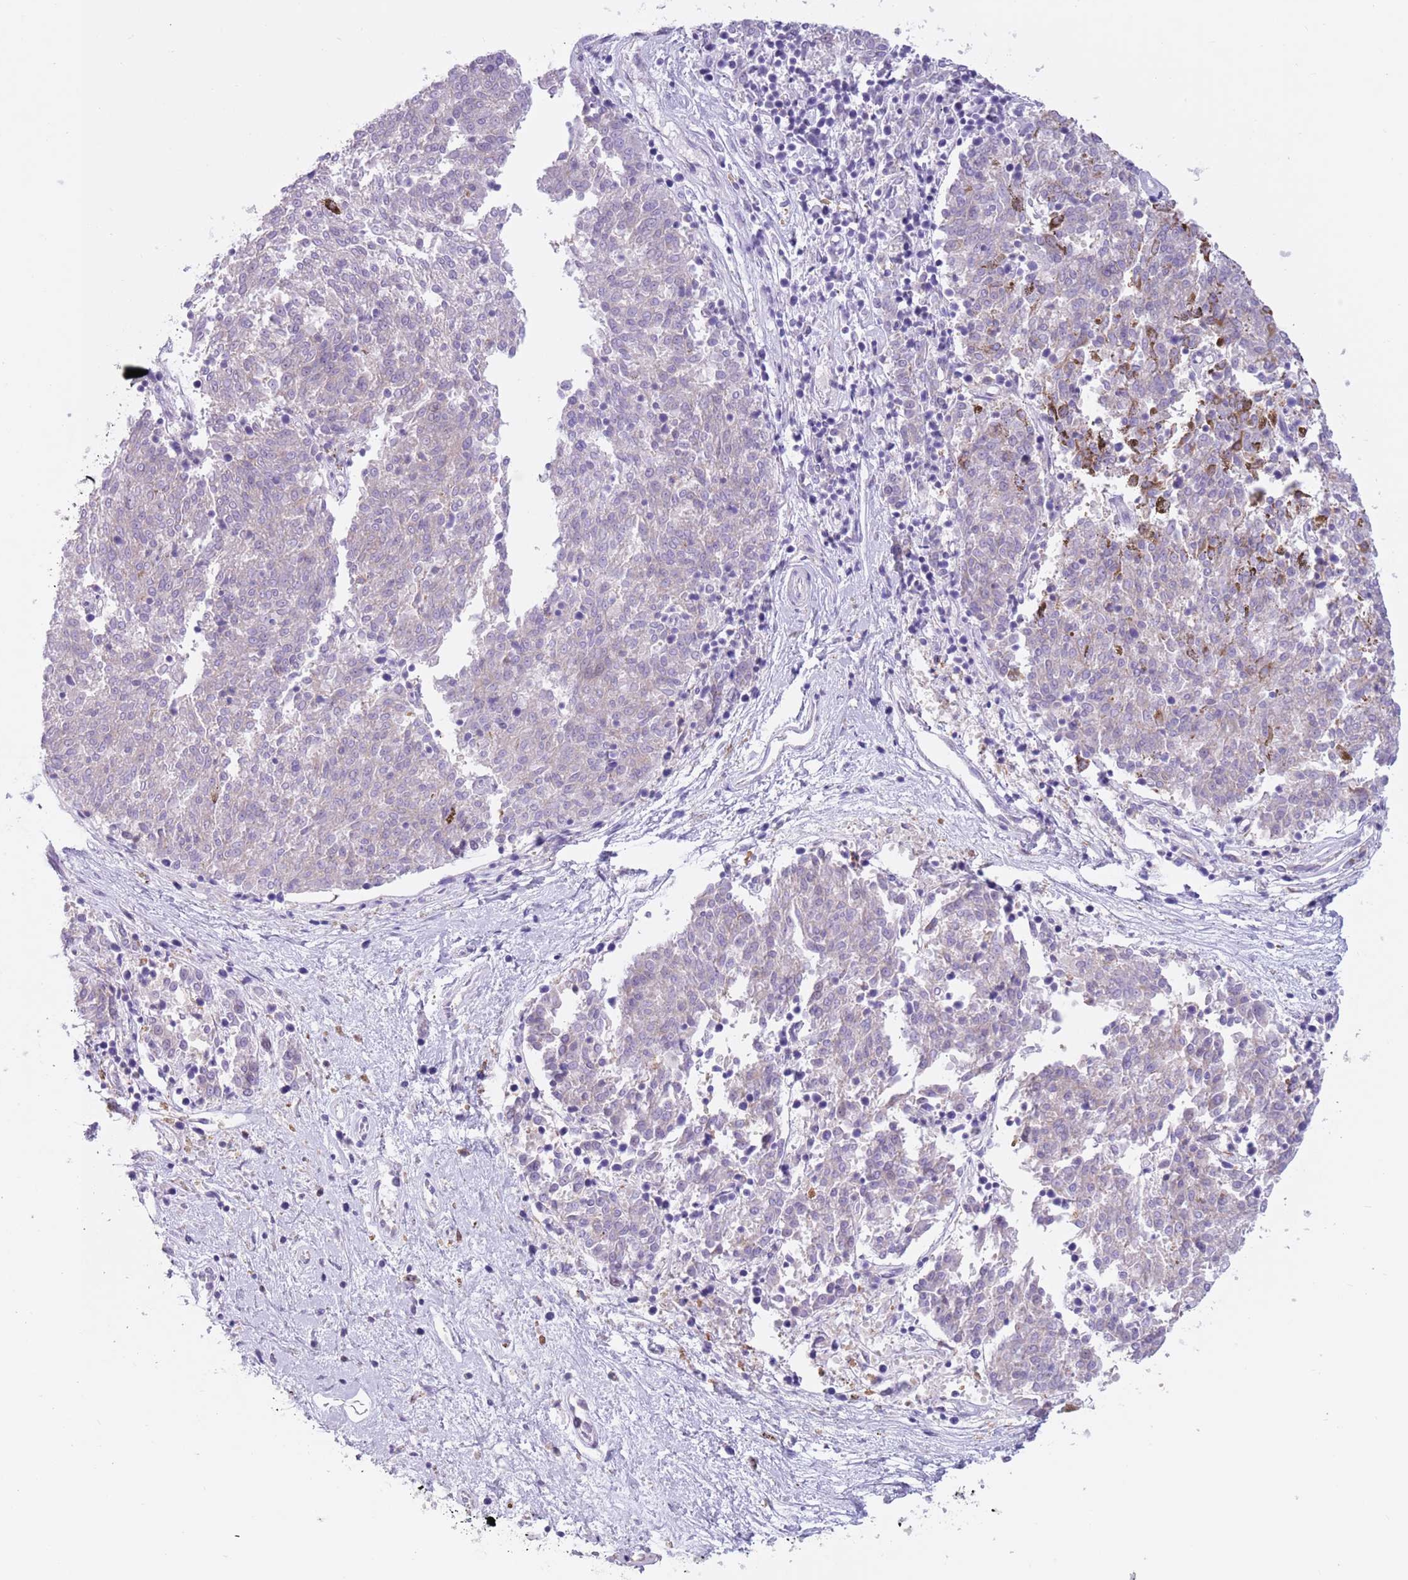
{"staining": {"intensity": "negative", "quantity": "none", "location": "none"}, "tissue": "melanoma", "cell_type": "Tumor cells", "image_type": "cancer", "snomed": [{"axis": "morphology", "description": "Malignant melanoma, NOS"}, {"axis": "topography", "description": "Skin"}], "caption": "An immunohistochemistry micrograph of melanoma is shown. There is no staining in tumor cells of melanoma. Nuclei are stained in blue.", "gene": "SNX6", "patient": {"sex": "female", "age": 72}}